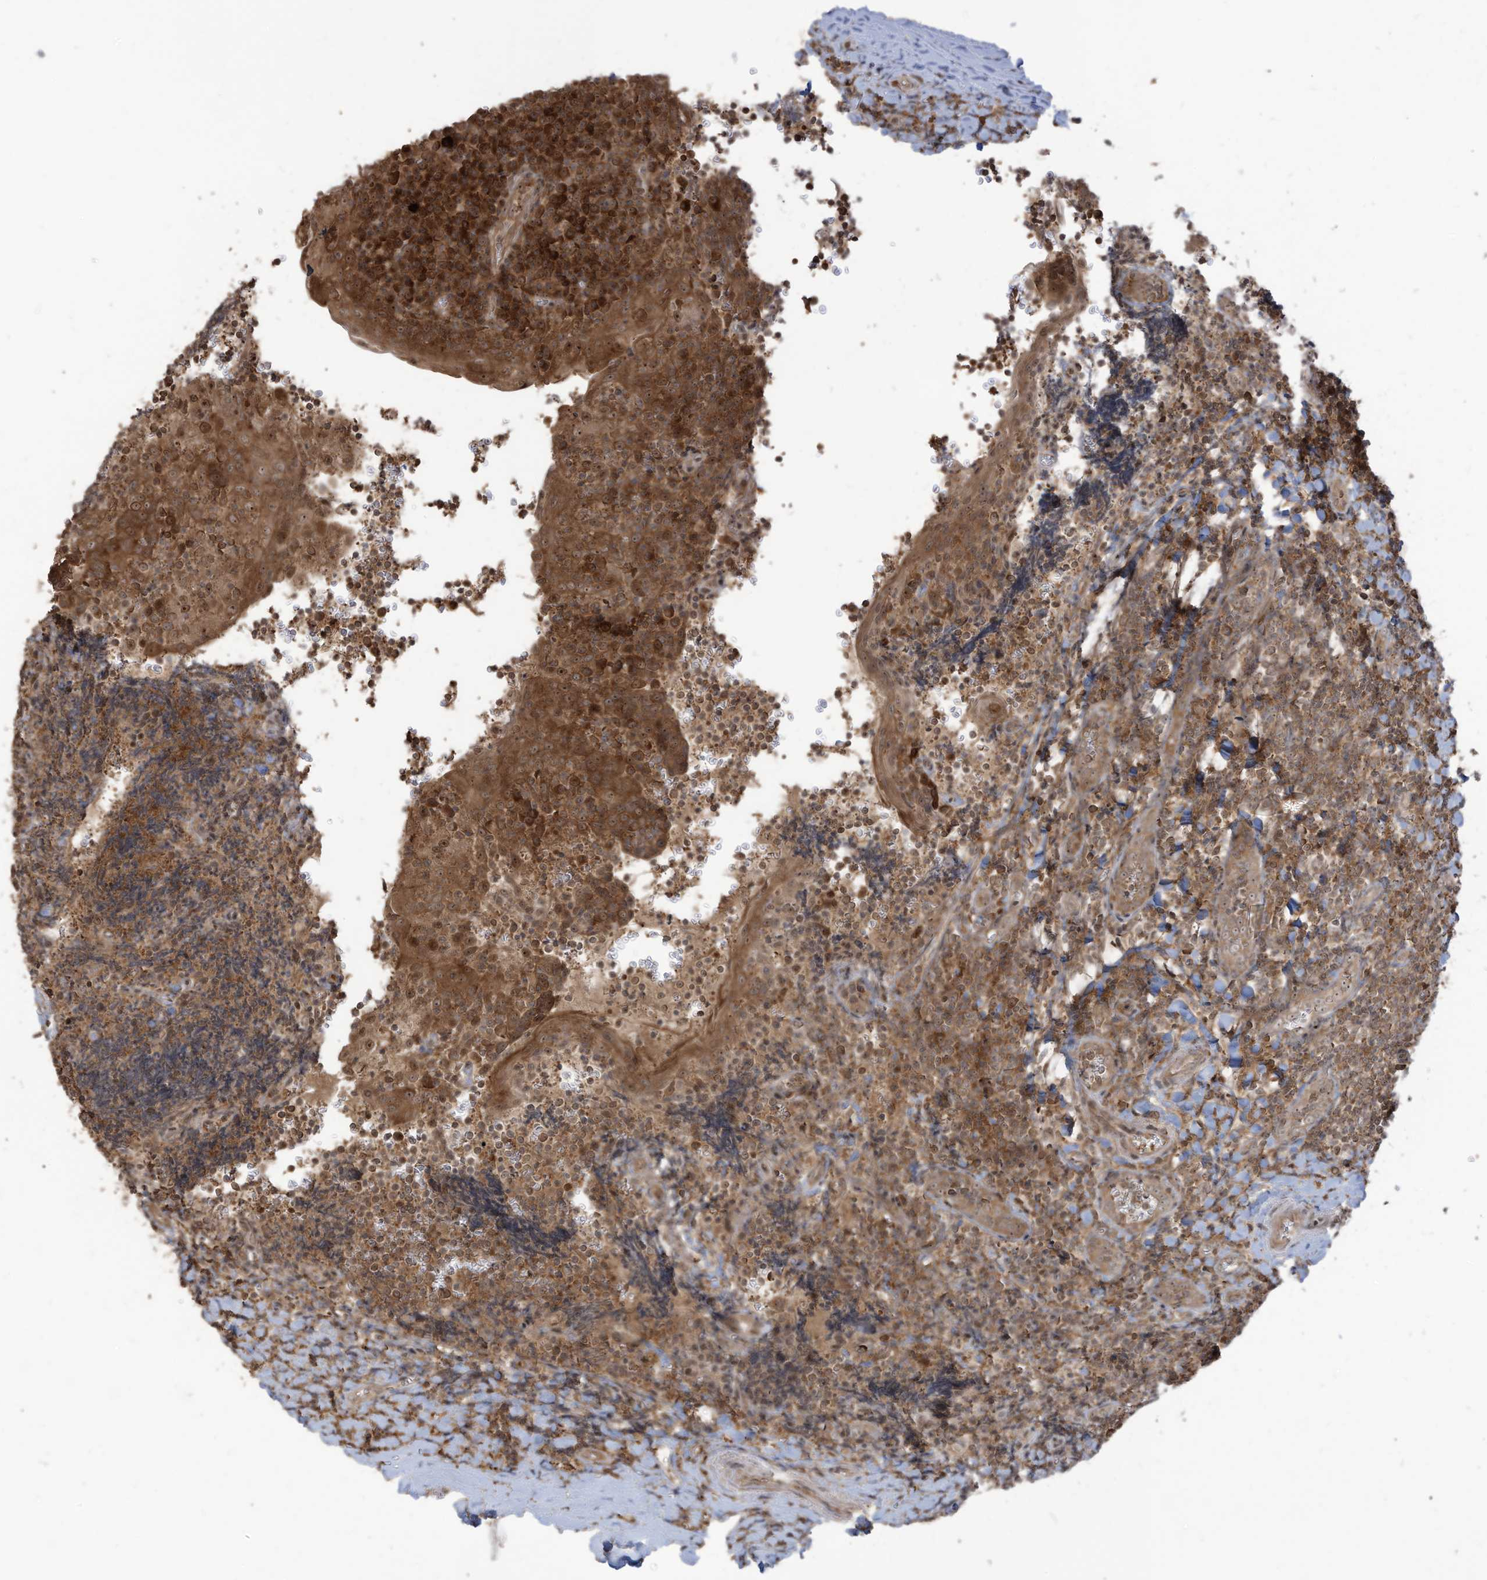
{"staining": {"intensity": "moderate", "quantity": ">75%", "location": "cytoplasmic/membranous"}, "tissue": "tonsil", "cell_type": "Germinal center cells", "image_type": "normal", "snomed": [{"axis": "morphology", "description": "Normal tissue, NOS"}, {"axis": "topography", "description": "Tonsil"}], "caption": "High-magnification brightfield microscopy of unremarkable tonsil stained with DAB (brown) and counterstained with hematoxylin (blue). germinal center cells exhibit moderate cytoplasmic/membranous staining is seen in about>75% of cells. Using DAB (3,3'-diaminobenzidine) (brown) and hematoxylin (blue) stains, captured at high magnification using brightfield microscopy.", "gene": "CARF", "patient": {"sex": "male", "age": 27}}